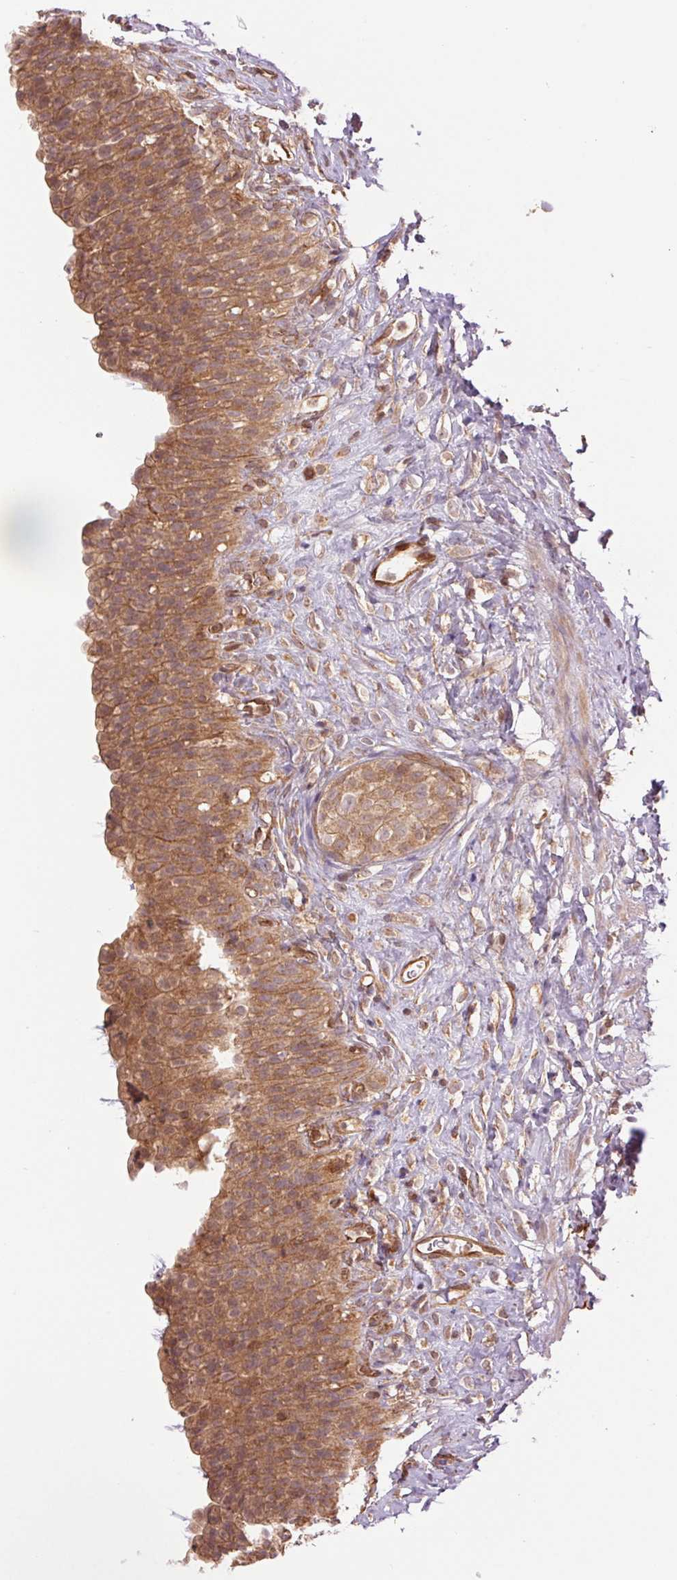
{"staining": {"intensity": "moderate", "quantity": ">75%", "location": "cytoplasmic/membranous"}, "tissue": "urinary bladder", "cell_type": "Urothelial cells", "image_type": "normal", "snomed": [{"axis": "morphology", "description": "Normal tissue, NOS"}, {"axis": "topography", "description": "Urinary bladder"}, {"axis": "topography", "description": "Prostate"}], "caption": "Immunohistochemical staining of unremarkable human urinary bladder displays >75% levels of moderate cytoplasmic/membranous protein positivity in approximately >75% of urothelial cells.", "gene": "STARD7", "patient": {"sex": "male", "age": 76}}